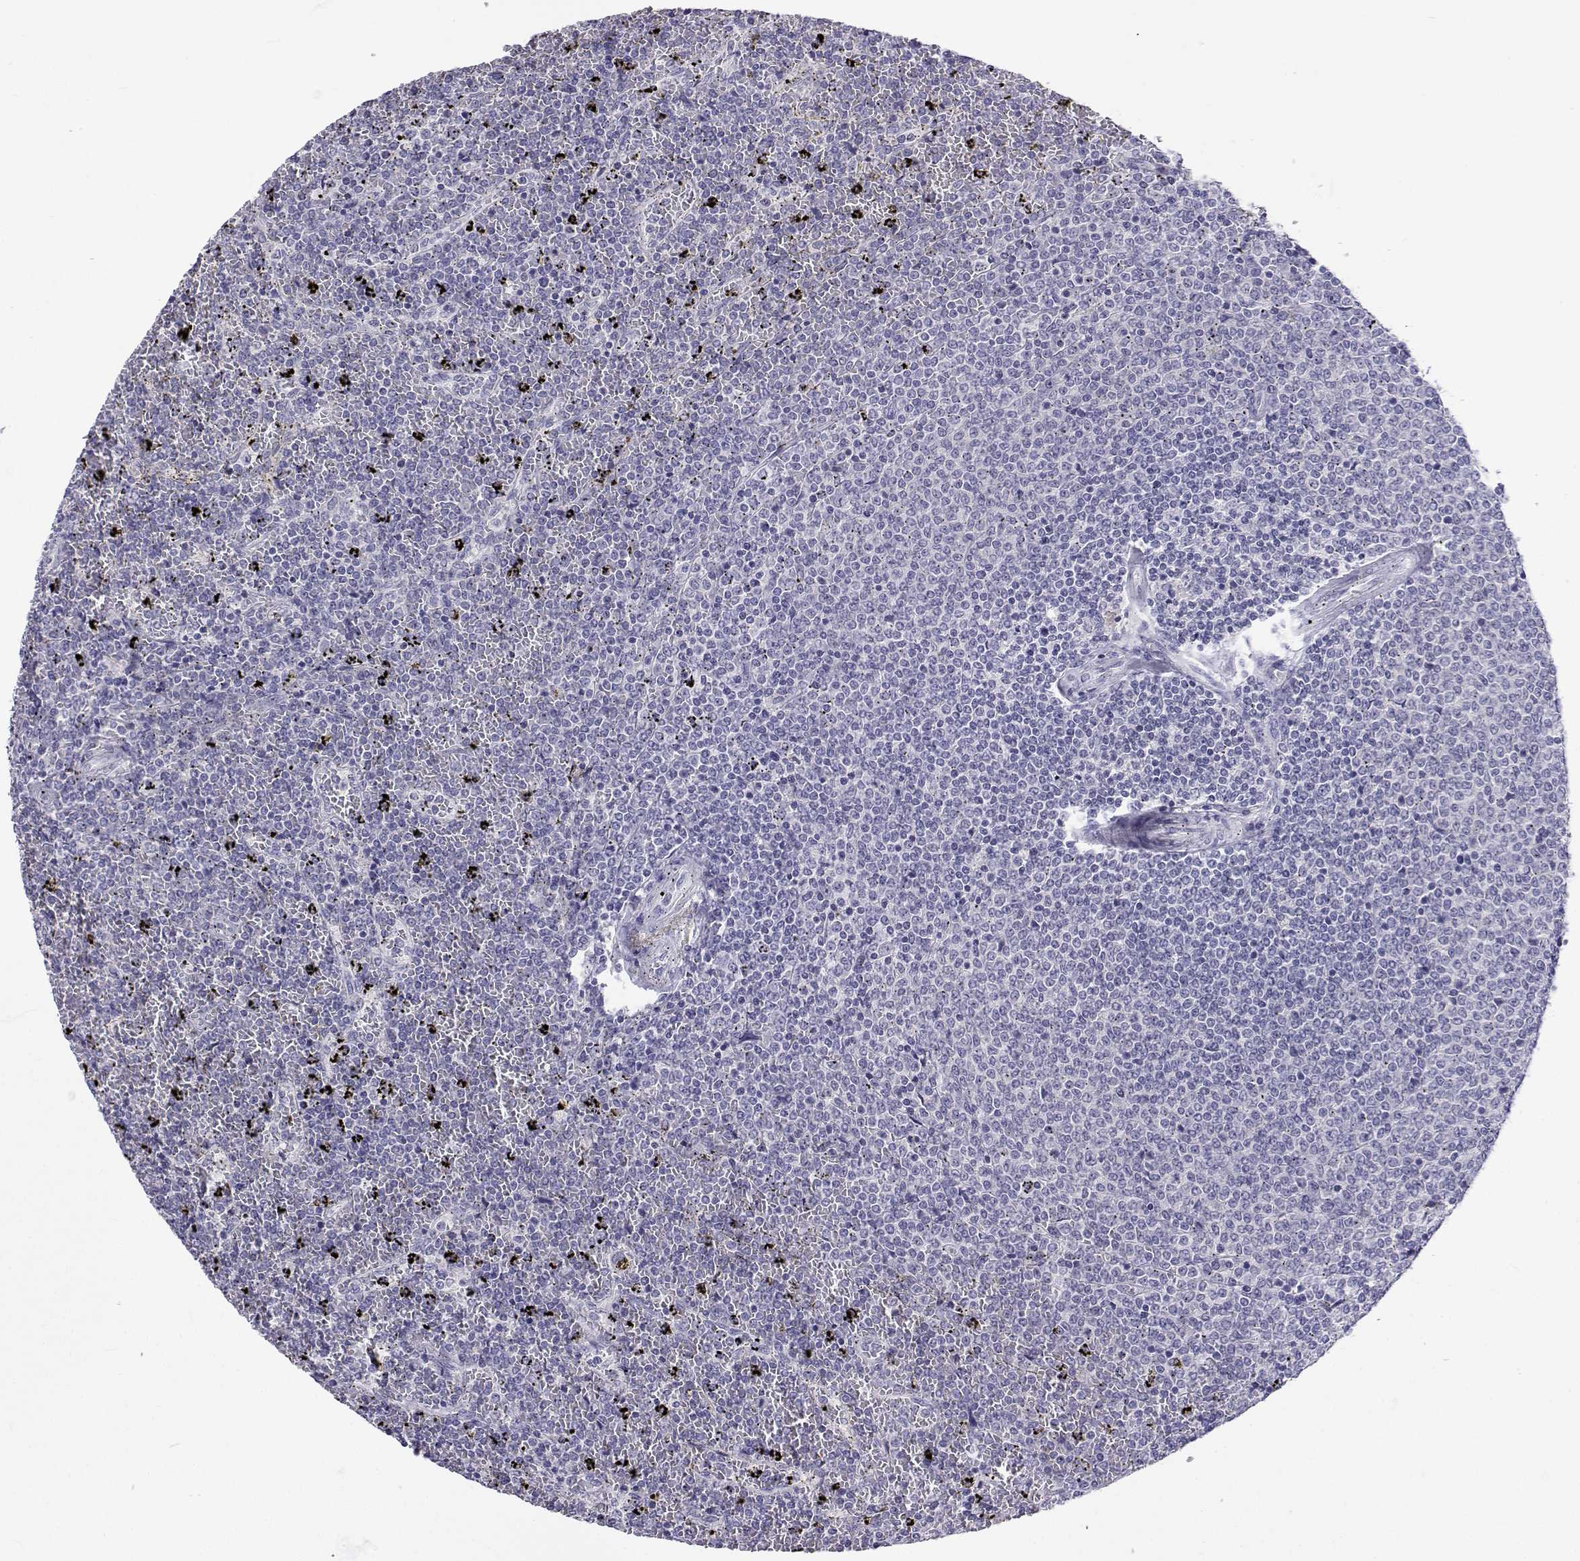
{"staining": {"intensity": "negative", "quantity": "none", "location": "none"}, "tissue": "lymphoma", "cell_type": "Tumor cells", "image_type": "cancer", "snomed": [{"axis": "morphology", "description": "Malignant lymphoma, non-Hodgkin's type, Low grade"}, {"axis": "topography", "description": "Spleen"}], "caption": "Image shows no significant protein expression in tumor cells of malignant lymphoma, non-Hodgkin's type (low-grade).", "gene": "SLC6A3", "patient": {"sex": "female", "age": 77}}